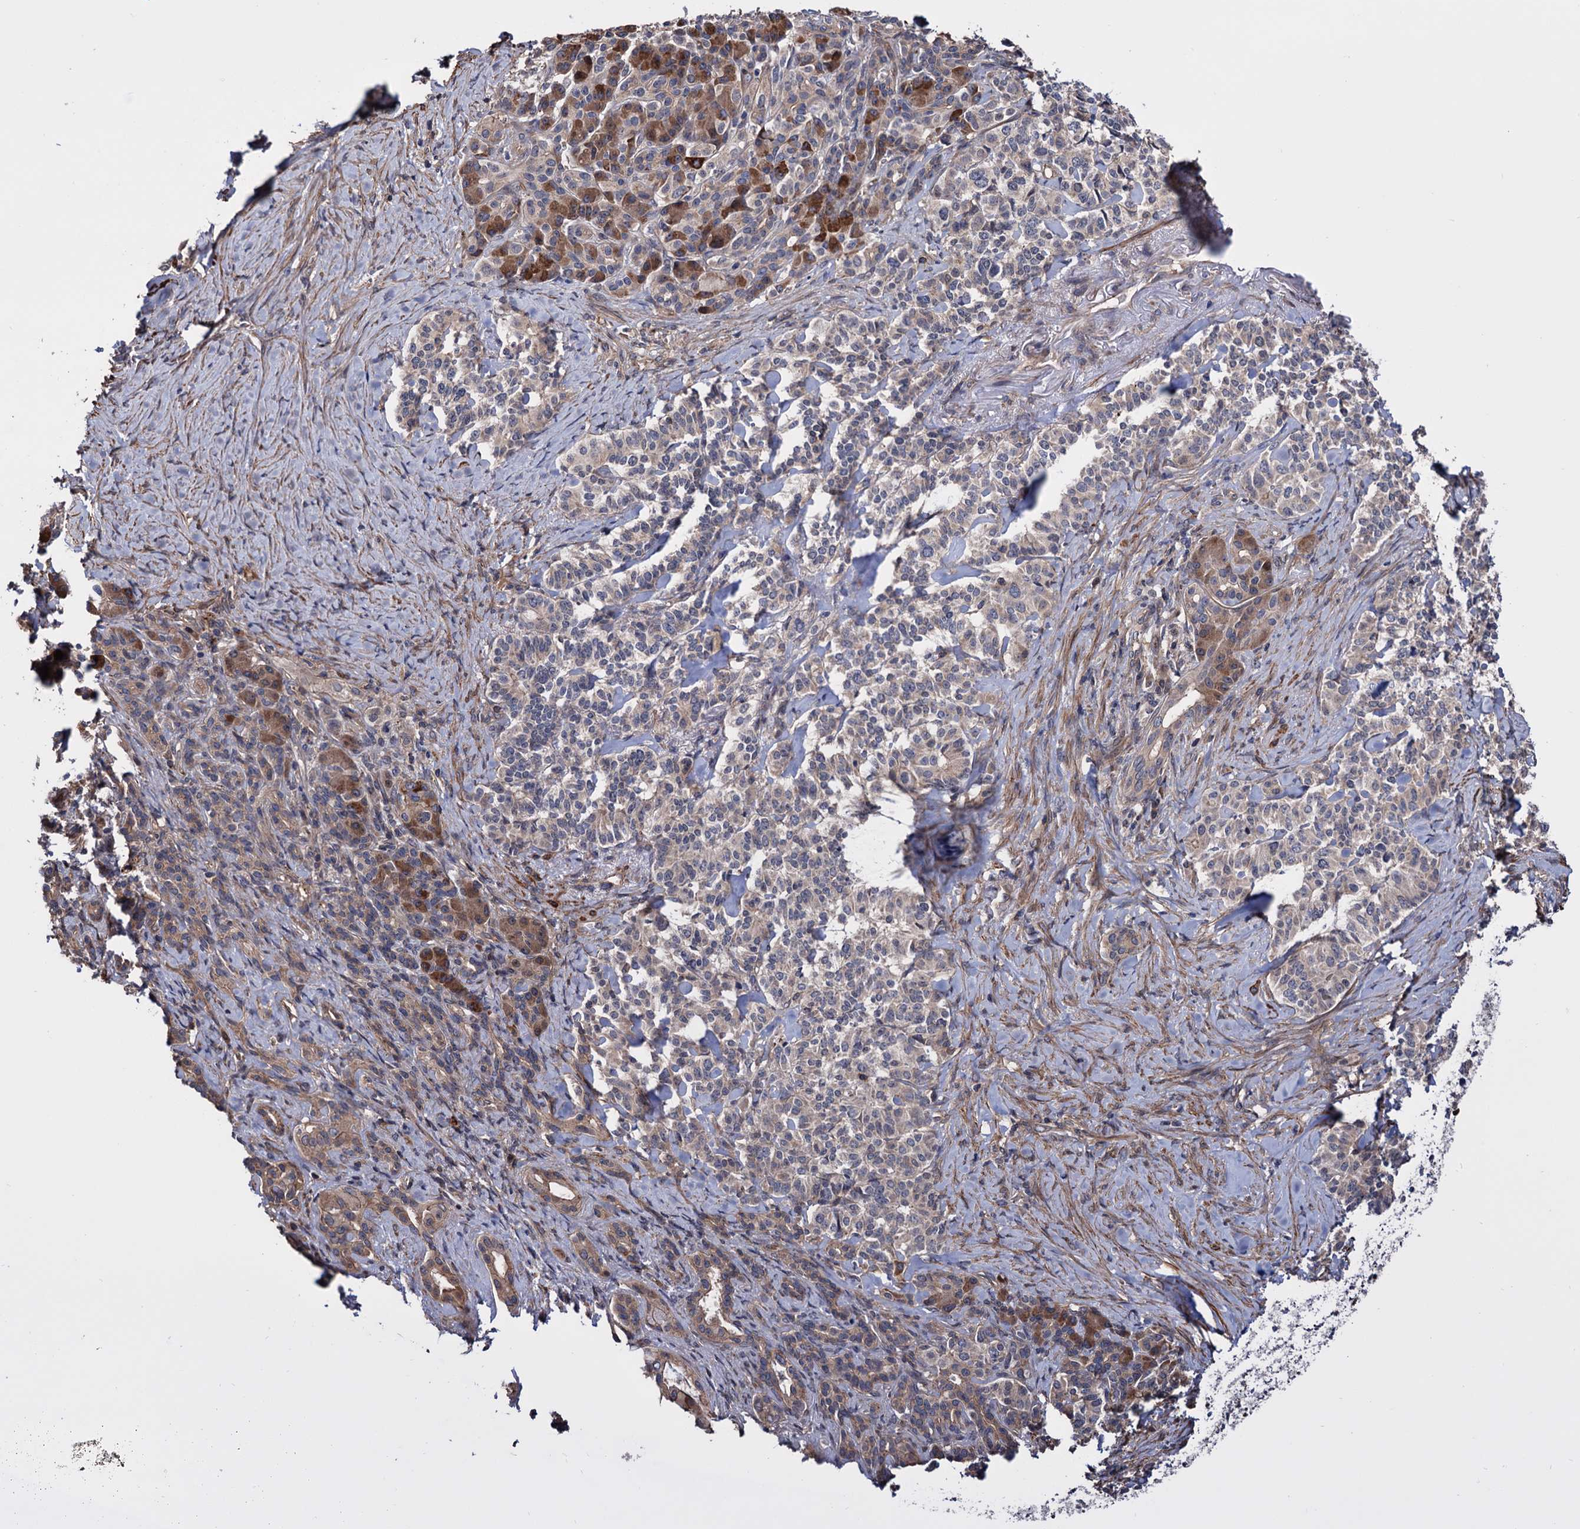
{"staining": {"intensity": "moderate", "quantity": "<25%", "location": "cytoplasmic/membranous"}, "tissue": "pancreatic cancer", "cell_type": "Tumor cells", "image_type": "cancer", "snomed": [{"axis": "morphology", "description": "Adenocarcinoma, NOS"}, {"axis": "topography", "description": "Pancreas"}], "caption": "About <25% of tumor cells in pancreatic adenocarcinoma reveal moderate cytoplasmic/membranous protein staining as visualized by brown immunohistochemical staining.", "gene": "FERMT2", "patient": {"sex": "female", "age": 74}}